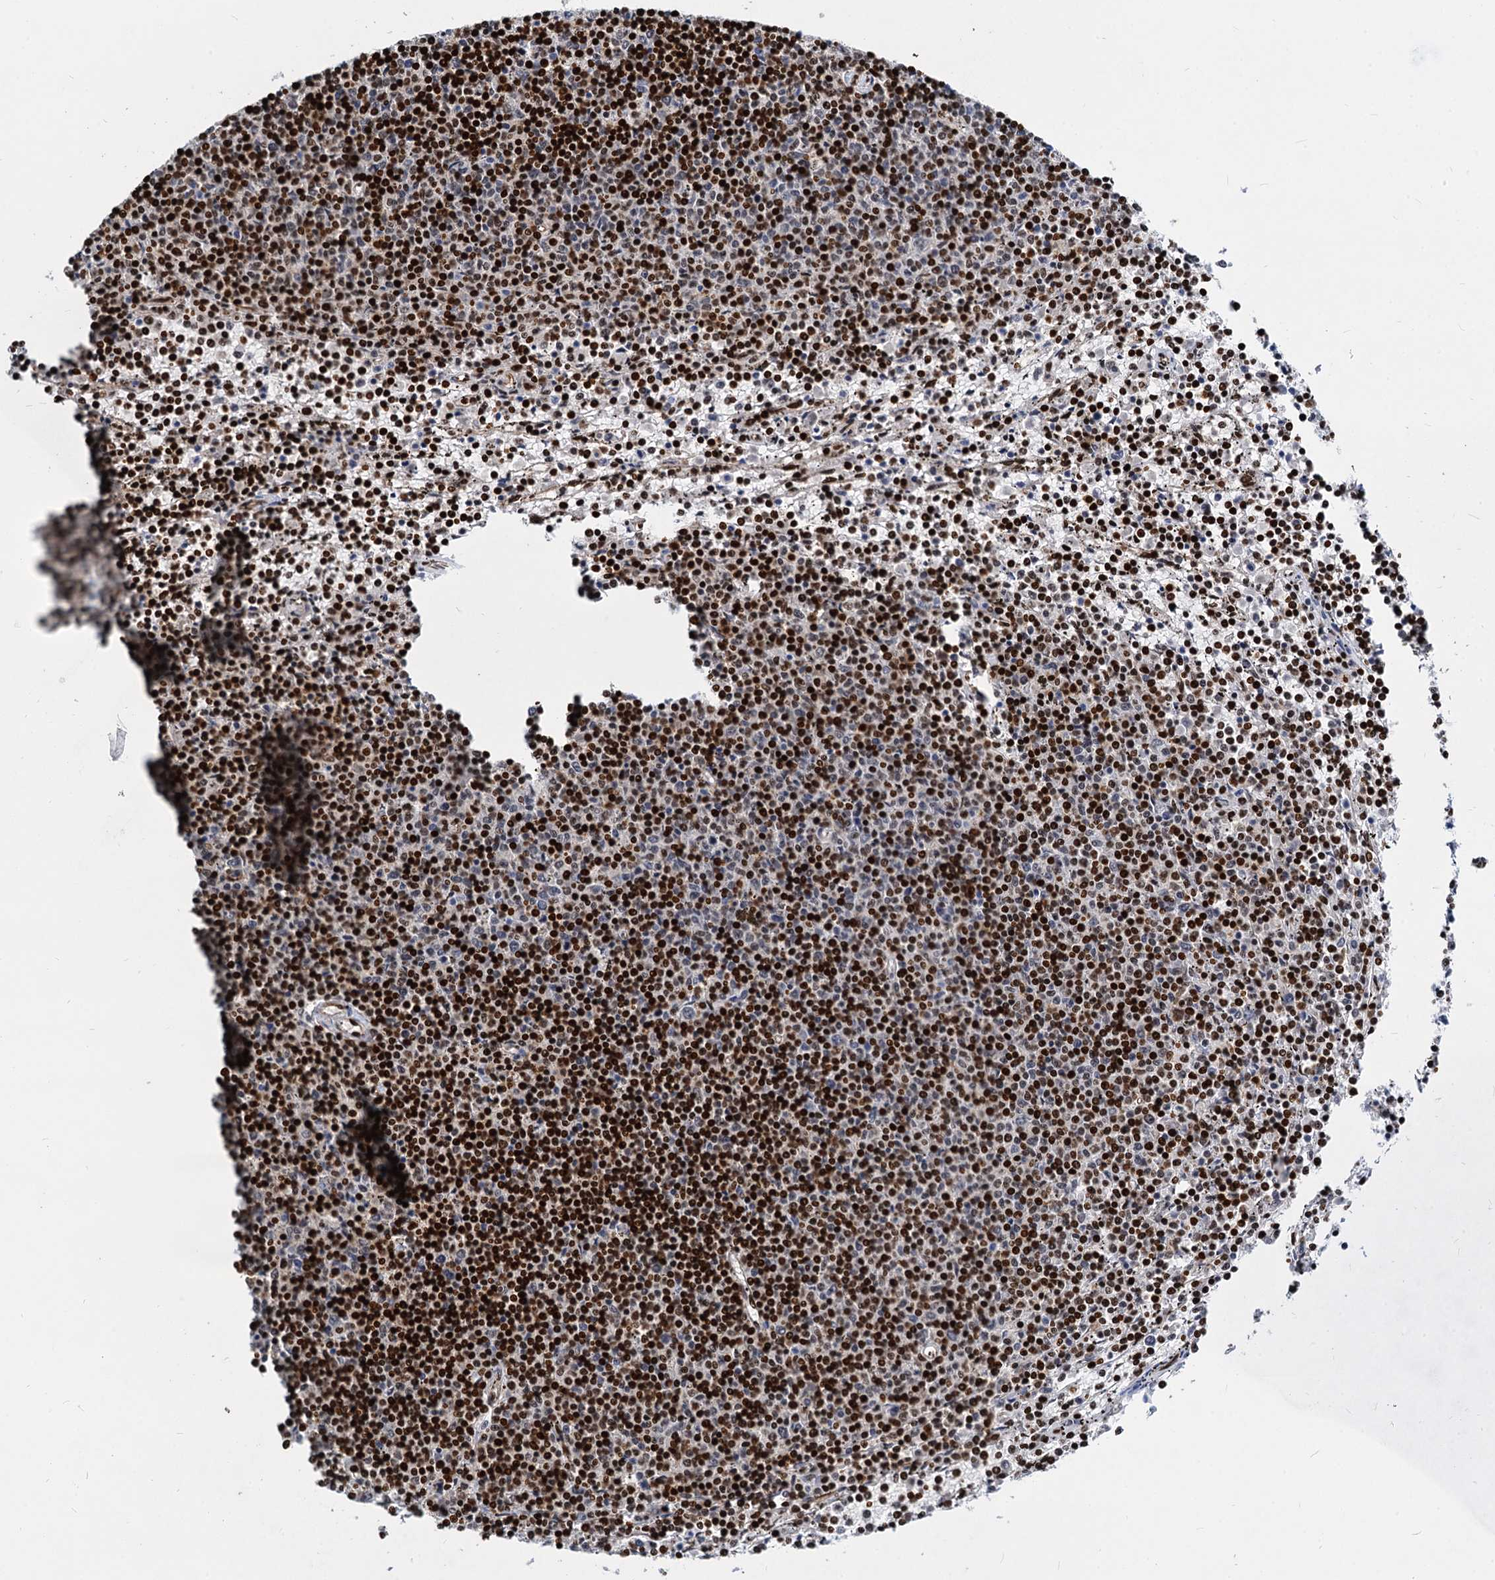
{"staining": {"intensity": "strong", "quantity": ">75%", "location": "nuclear"}, "tissue": "lymphoma", "cell_type": "Tumor cells", "image_type": "cancer", "snomed": [{"axis": "morphology", "description": "Malignant lymphoma, non-Hodgkin's type, Low grade"}, {"axis": "topography", "description": "Spleen"}], "caption": "Immunohistochemical staining of lymphoma exhibits high levels of strong nuclear positivity in about >75% of tumor cells.", "gene": "MECP2", "patient": {"sex": "female", "age": 50}}